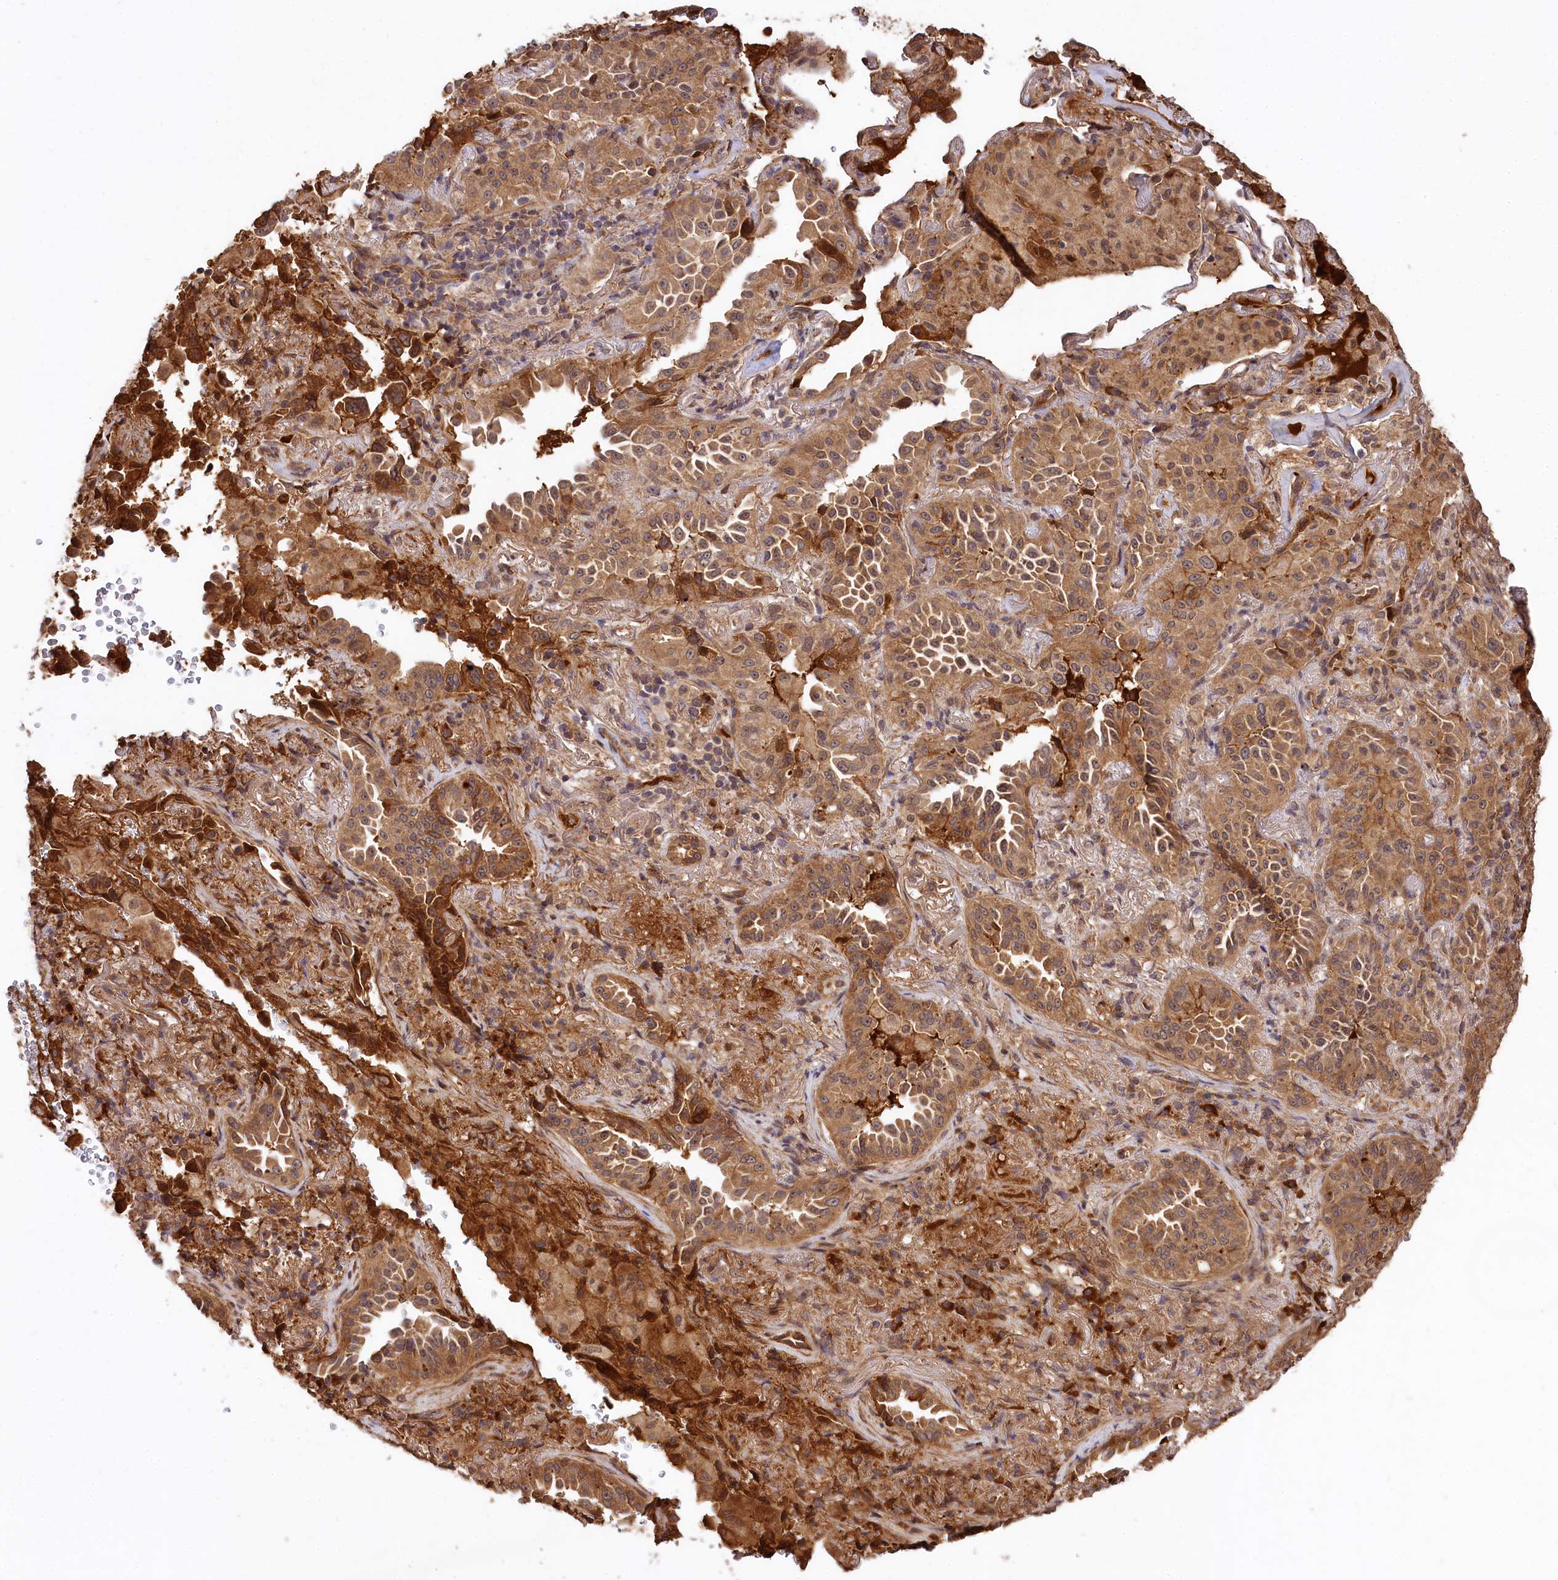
{"staining": {"intensity": "moderate", "quantity": ">75%", "location": "cytoplasmic/membranous"}, "tissue": "lung cancer", "cell_type": "Tumor cells", "image_type": "cancer", "snomed": [{"axis": "morphology", "description": "Adenocarcinoma, NOS"}, {"axis": "topography", "description": "Lung"}], "caption": "This is an image of immunohistochemistry (IHC) staining of lung cancer (adenocarcinoma), which shows moderate staining in the cytoplasmic/membranous of tumor cells.", "gene": "MCF2L2", "patient": {"sex": "female", "age": 69}}